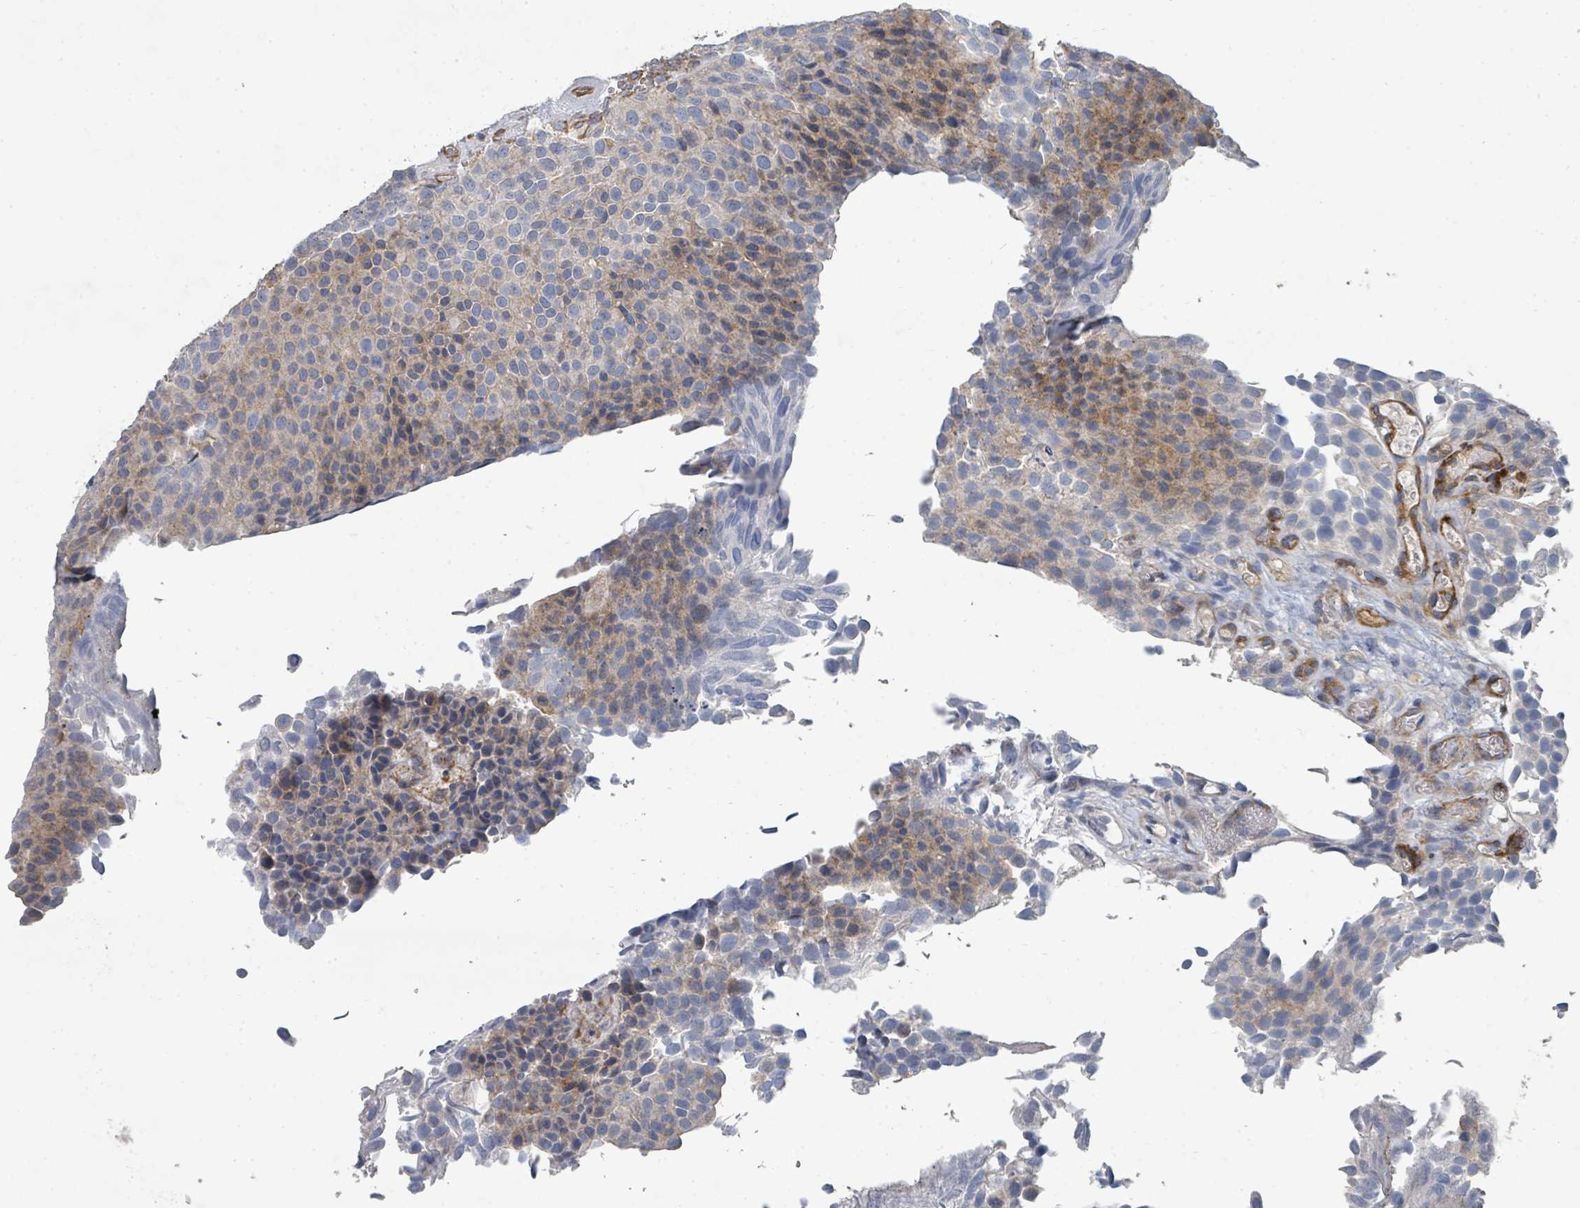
{"staining": {"intensity": "weak", "quantity": "<25%", "location": "cytoplasmic/membranous"}, "tissue": "urothelial cancer", "cell_type": "Tumor cells", "image_type": "cancer", "snomed": [{"axis": "morphology", "description": "Urothelial carcinoma, Low grade"}, {"axis": "topography", "description": "Urinary bladder"}], "caption": "The histopathology image demonstrates no staining of tumor cells in urothelial carcinoma (low-grade).", "gene": "IFIT1", "patient": {"sex": "male", "age": 89}}